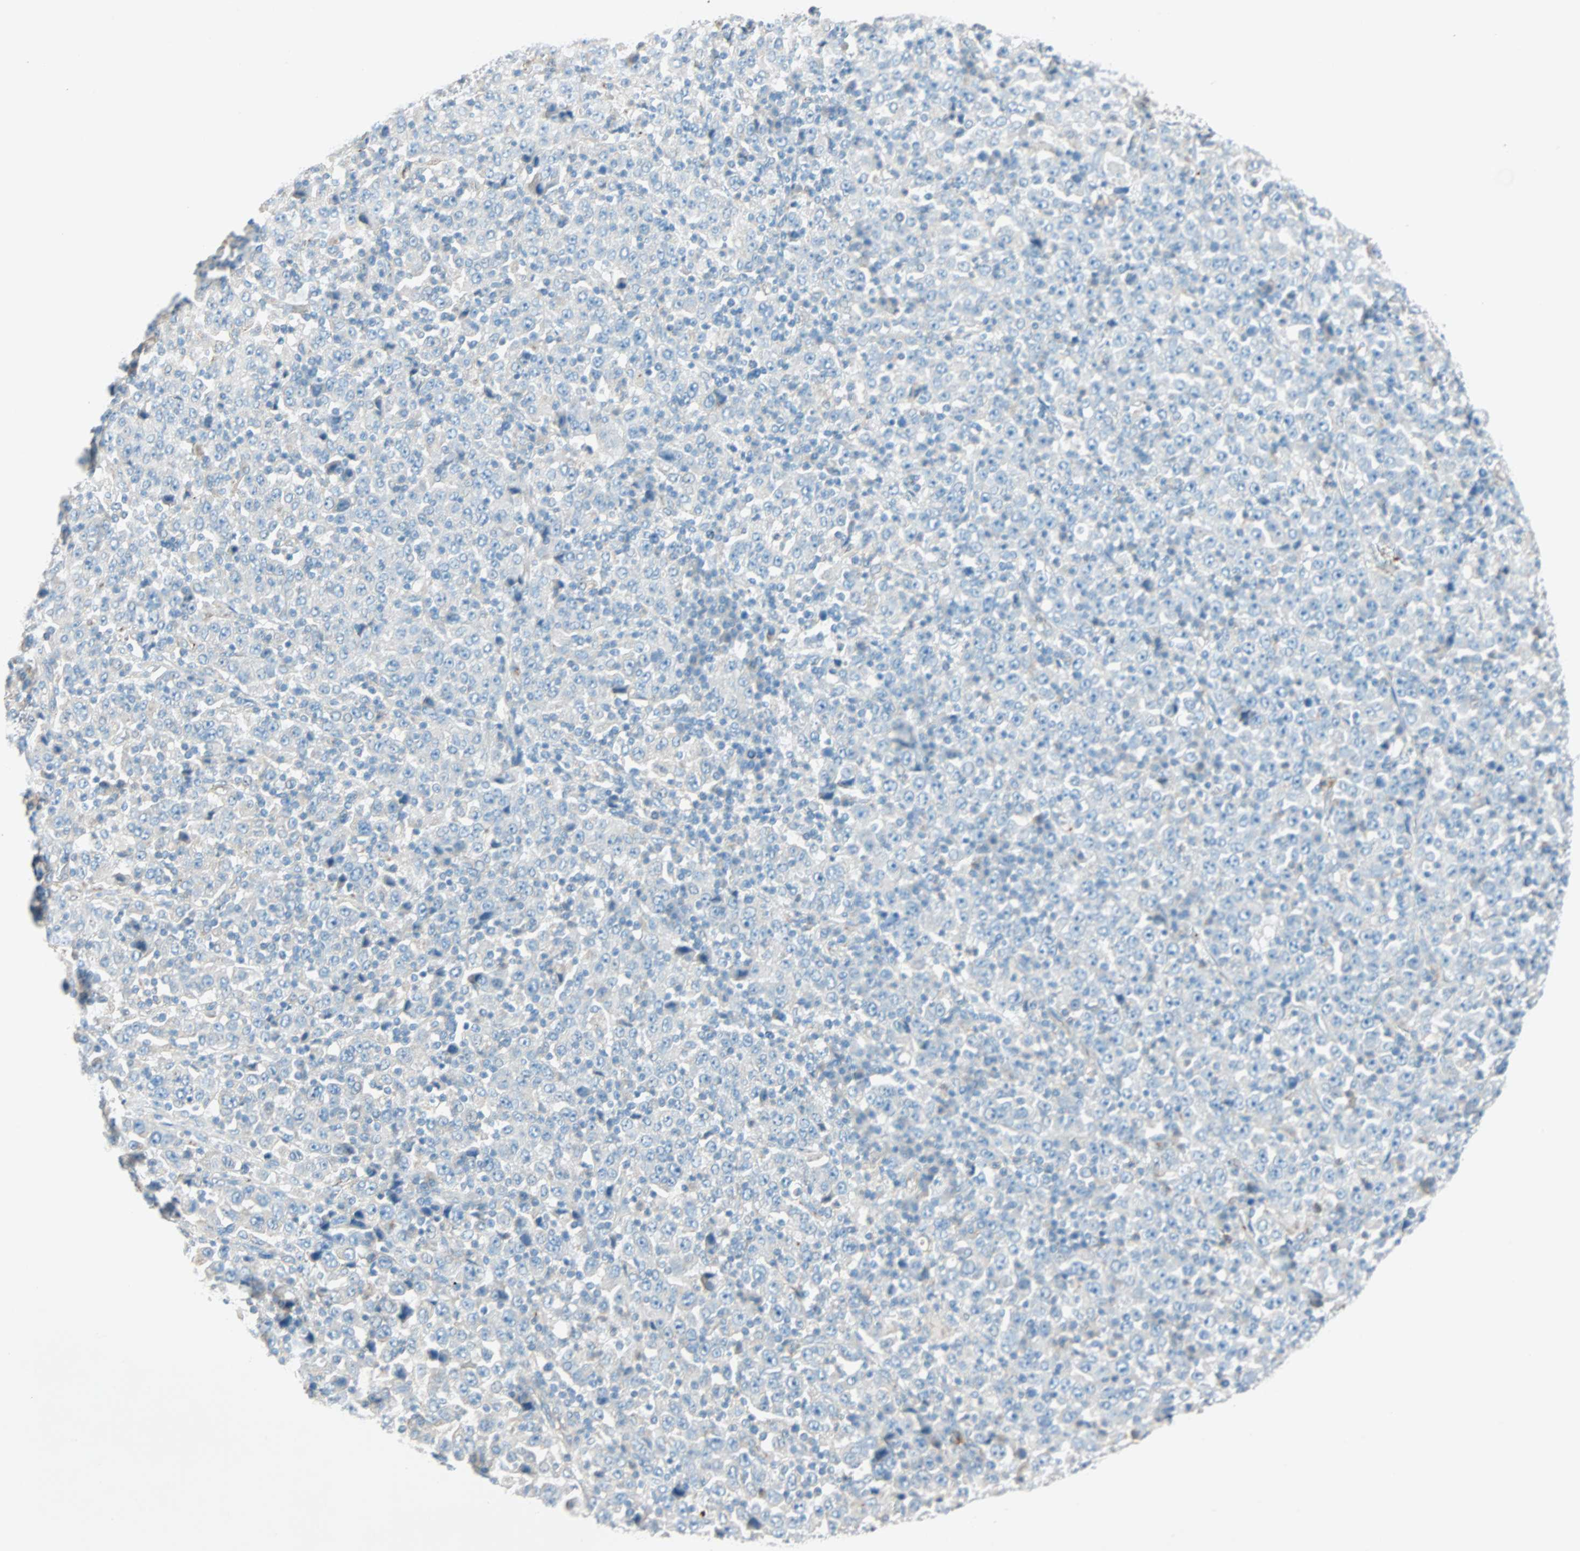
{"staining": {"intensity": "weak", "quantity": ">75%", "location": "cytoplasmic/membranous"}, "tissue": "stomach cancer", "cell_type": "Tumor cells", "image_type": "cancer", "snomed": [{"axis": "morphology", "description": "Normal tissue, NOS"}, {"axis": "morphology", "description": "Adenocarcinoma, NOS"}, {"axis": "topography", "description": "Stomach, upper"}, {"axis": "topography", "description": "Stomach"}], "caption": "Human stomach cancer (adenocarcinoma) stained for a protein (brown) reveals weak cytoplasmic/membranous positive staining in about >75% of tumor cells.", "gene": "LY6G6F", "patient": {"sex": "male", "age": 59}}